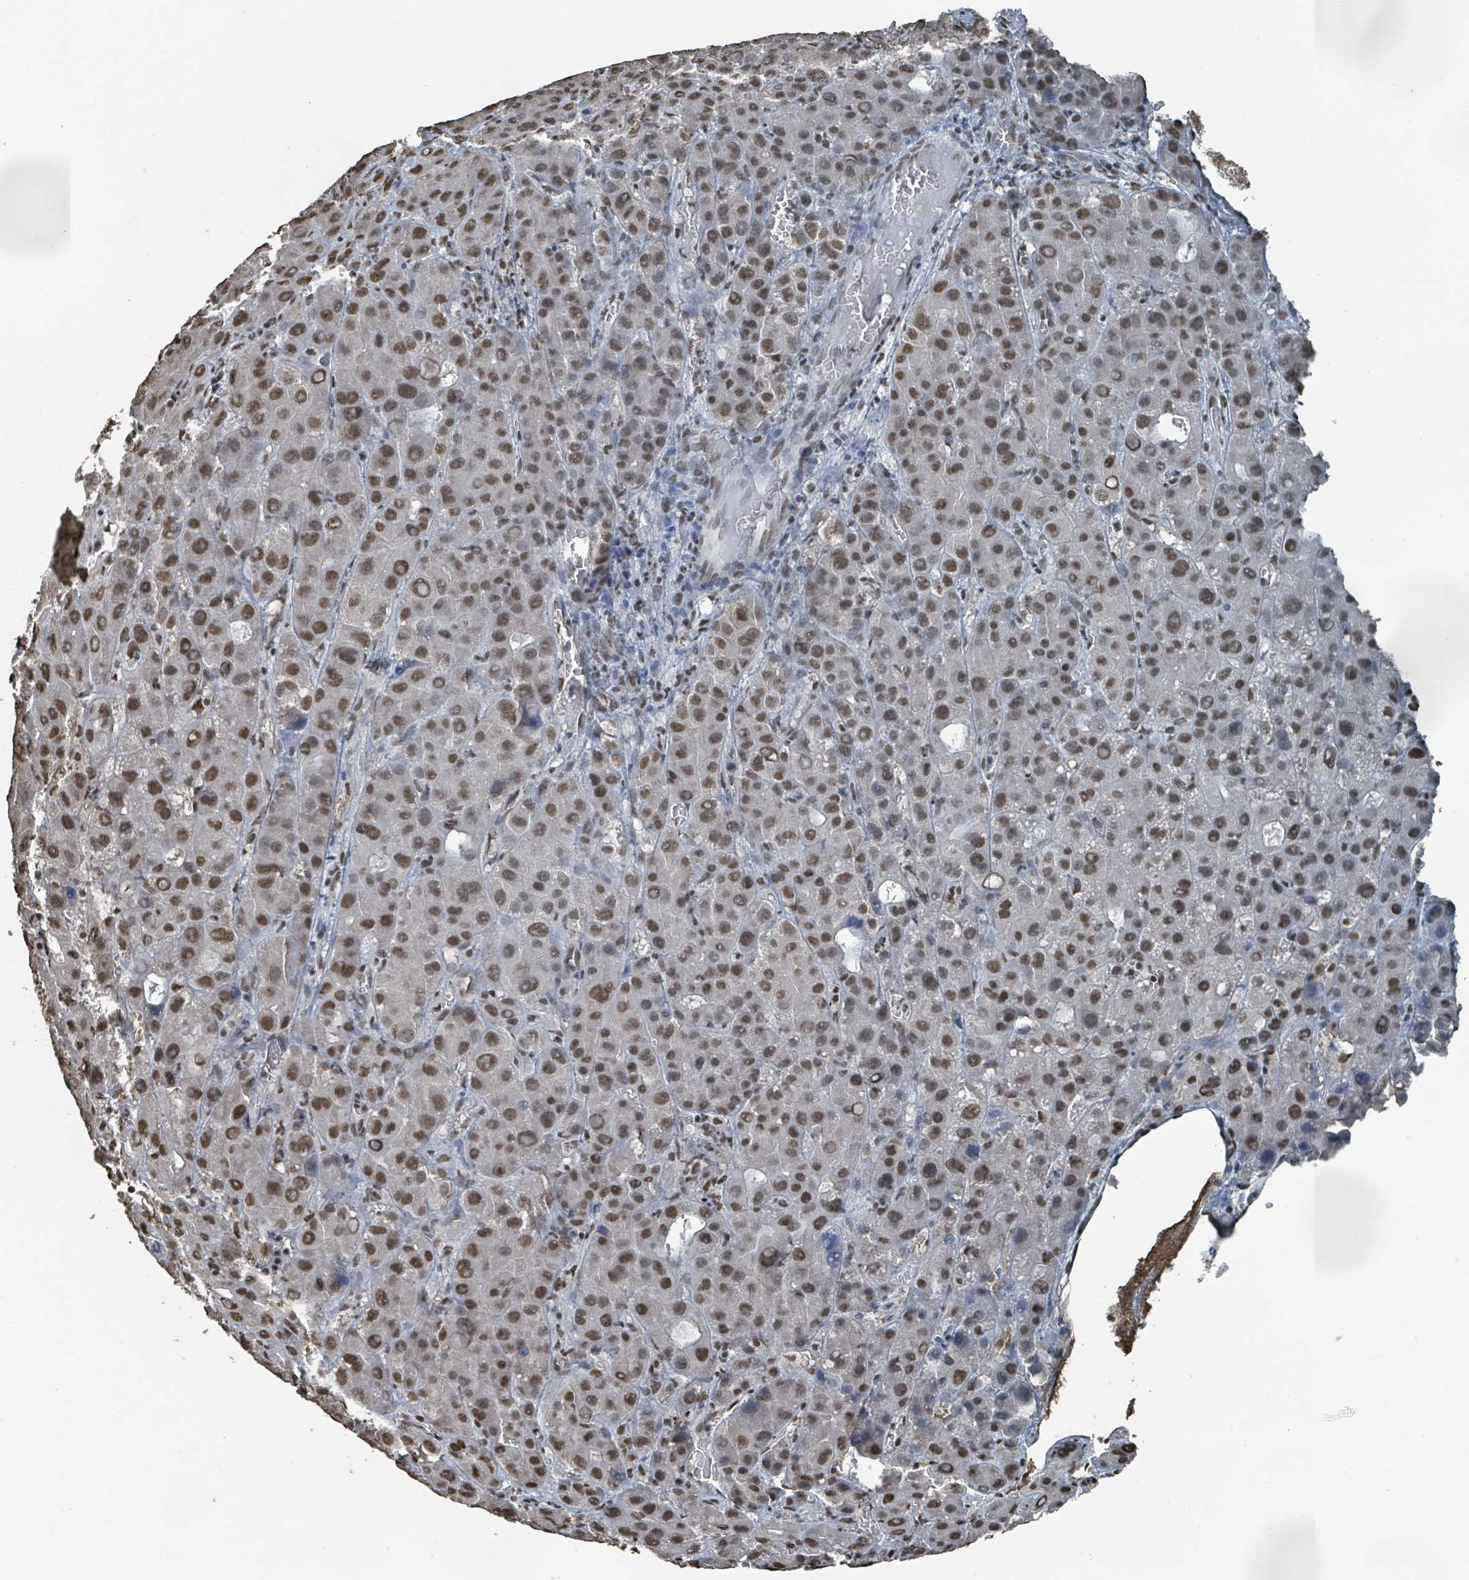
{"staining": {"intensity": "moderate", "quantity": ">75%", "location": "nuclear"}, "tissue": "liver cancer", "cell_type": "Tumor cells", "image_type": "cancer", "snomed": [{"axis": "morphology", "description": "Carcinoma, Hepatocellular, NOS"}, {"axis": "topography", "description": "Liver"}], "caption": "A histopathology image showing moderate nuclear expression in about >75% of tumor cells in liver hepatocellular carcinoma, as visualized by brown immunohistochemical staining.", "gene": "PHIP", "patient": {"sex": "male", "age": 55}}